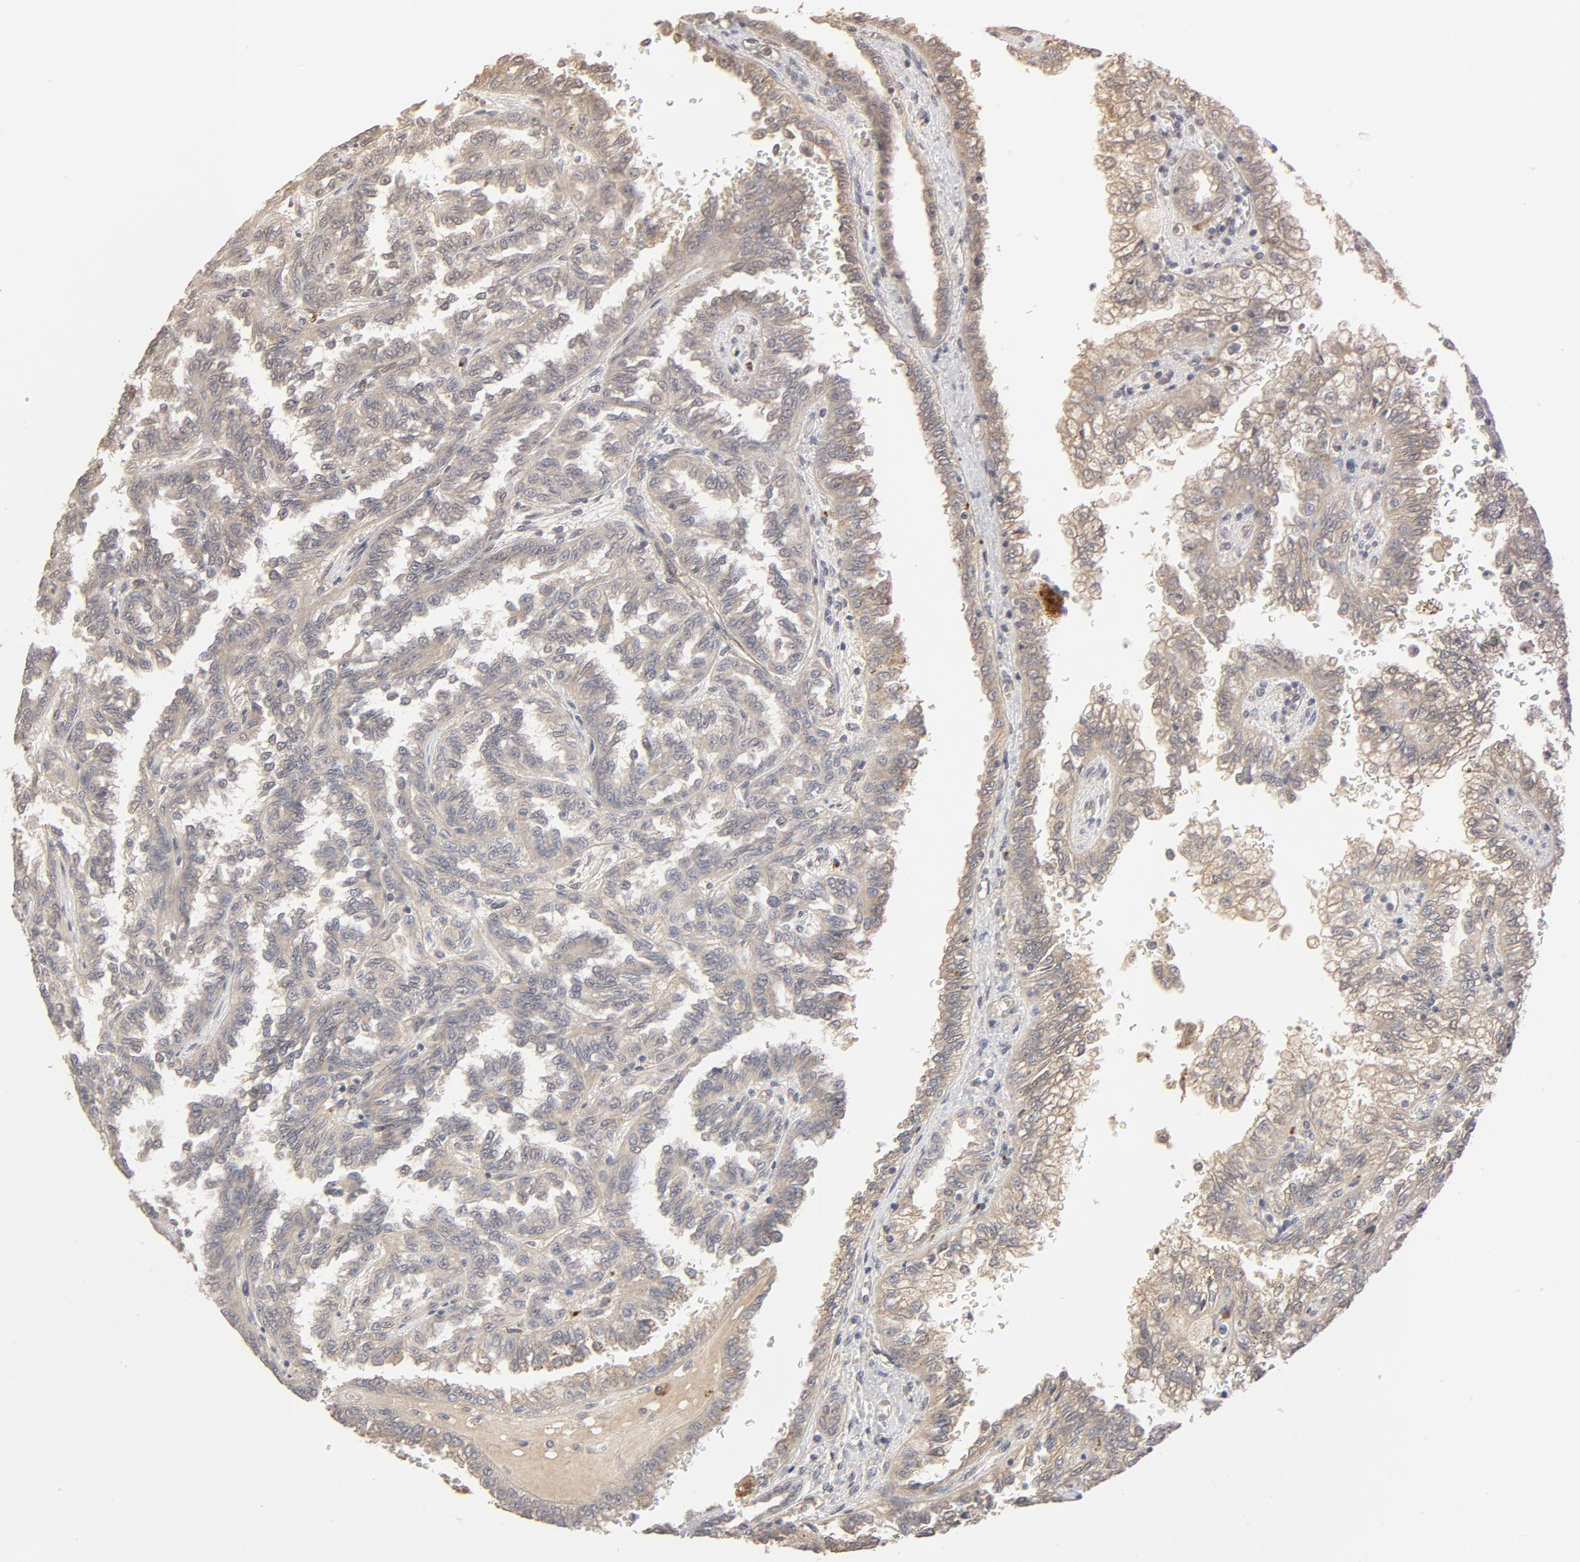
{"staining": {"intensity": "moderate", "quantity": ">75%", "location": "cytoplasmic/membranous"}, "tissue": "renal cancer", "cell_type": "Tumor cells", "image_type": "cancer", "snomed": [{"axis": "morphology", "description": "Inflammation, NOS"}, {"axis": "morphology", "description": "Adenocarcinoma, NOS"}, {"axis": "topography", "description": "Kidney"}], "caption": "Renal adenocarcinoma stained for a protein (brown) exhibits moderate cytoplasmic/membranous positive expression in approximately >75% of tumor cells.", "gene": "IL3RA", "patient": {"sex": "male", "age": 68}}